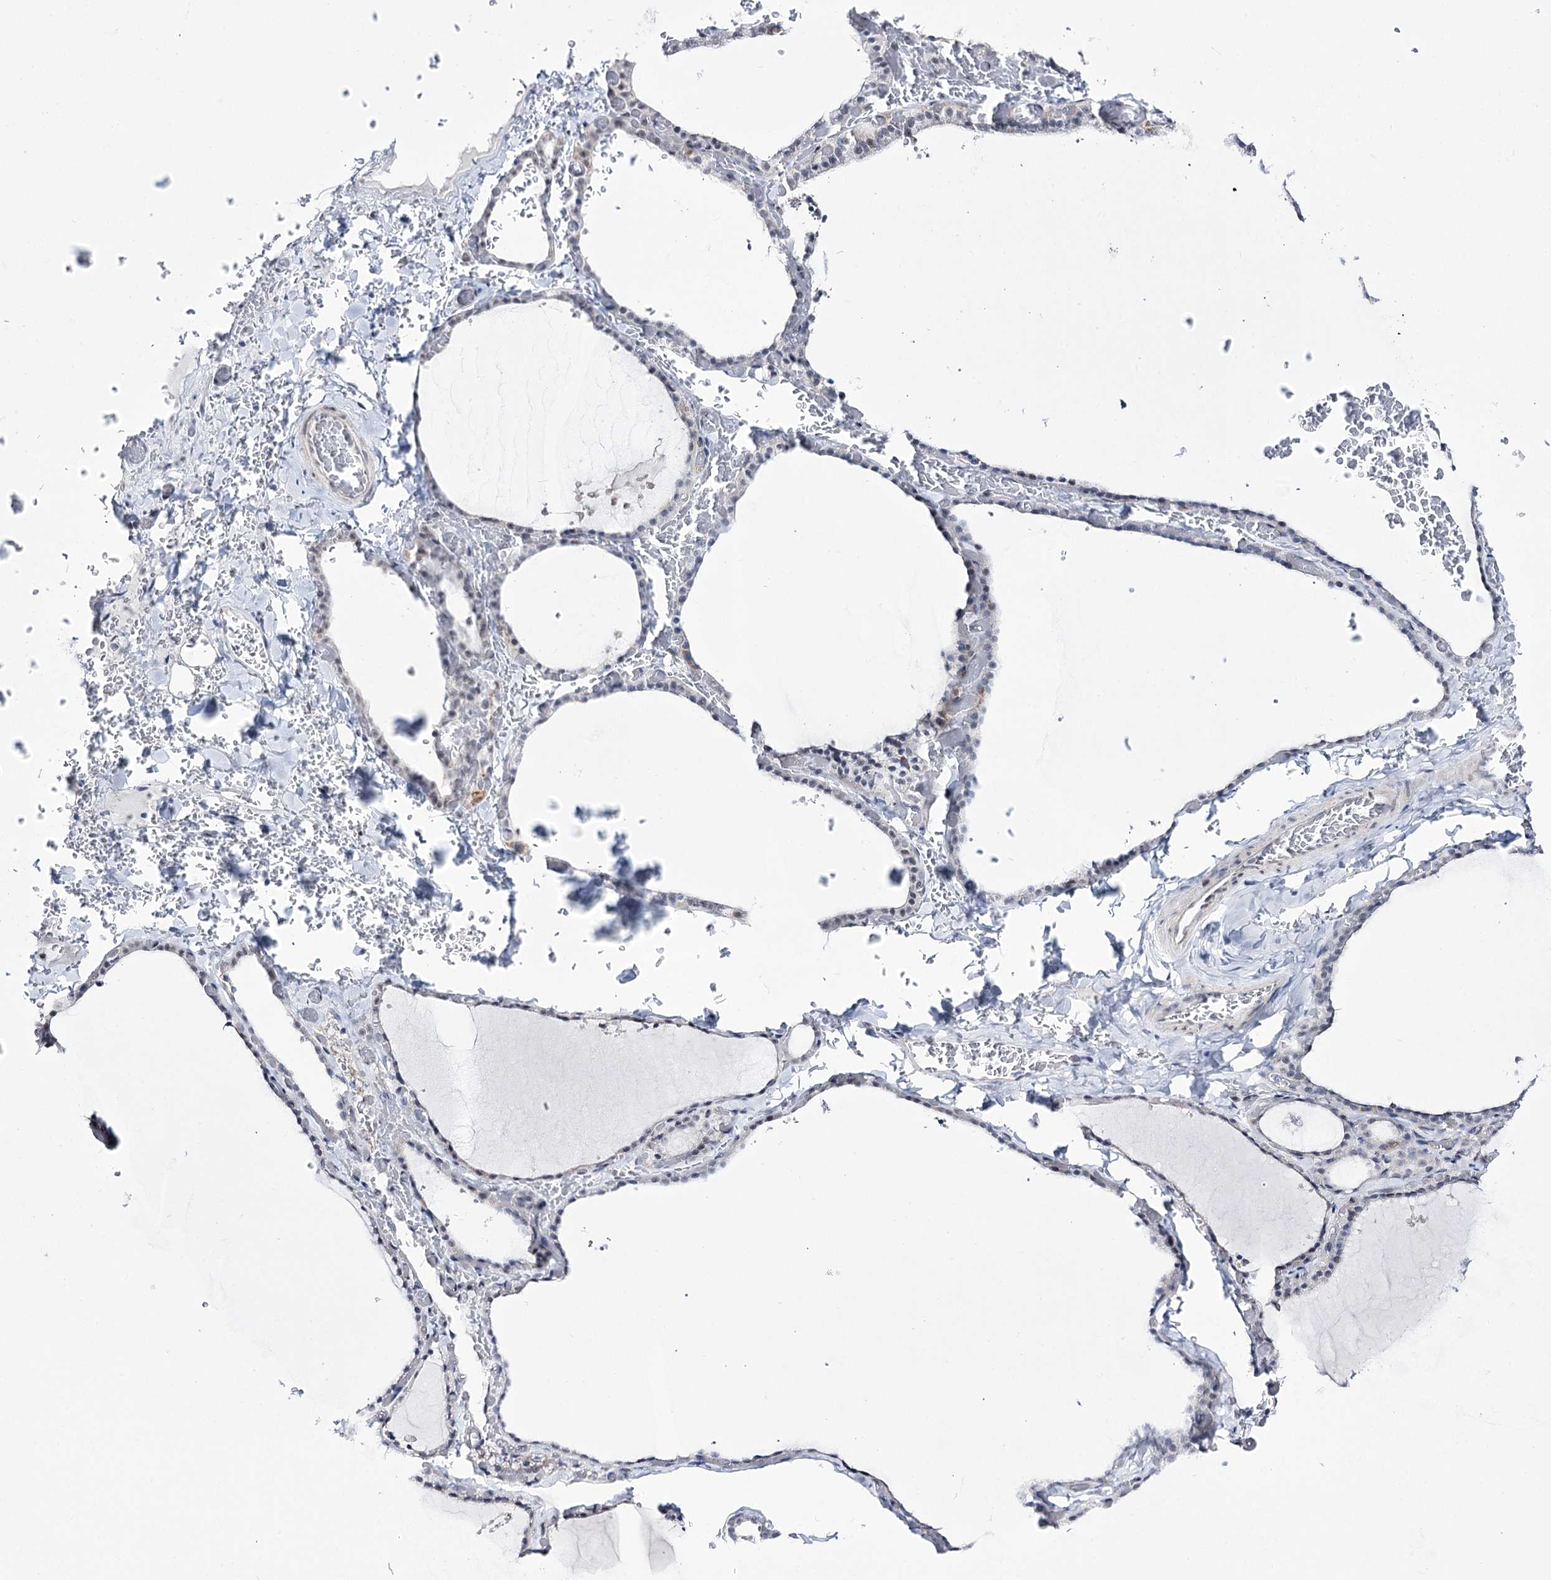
{"staining": {"intensity": "negative", "quantity": "none", "location": "none"}, "tissue": "thyroid gland", "cell_type": "Glandular cells", "image_type": "normal", "snomed": [{"axis": "morphology", "description": "Normal tissue, NOS"}, {"axis": "topography", "description": "Thyroid gland"}], "caption": "Immunohistochemistry (IHC) histopathology image of normal thyroid gland: human thyroid gland stained with DAB (3,3'-diaminobenzidine) exhibits no significant protein positivity in glandular cells.", "gene": "RBM15B", "patient": {"sex": "female", "age": 39}}